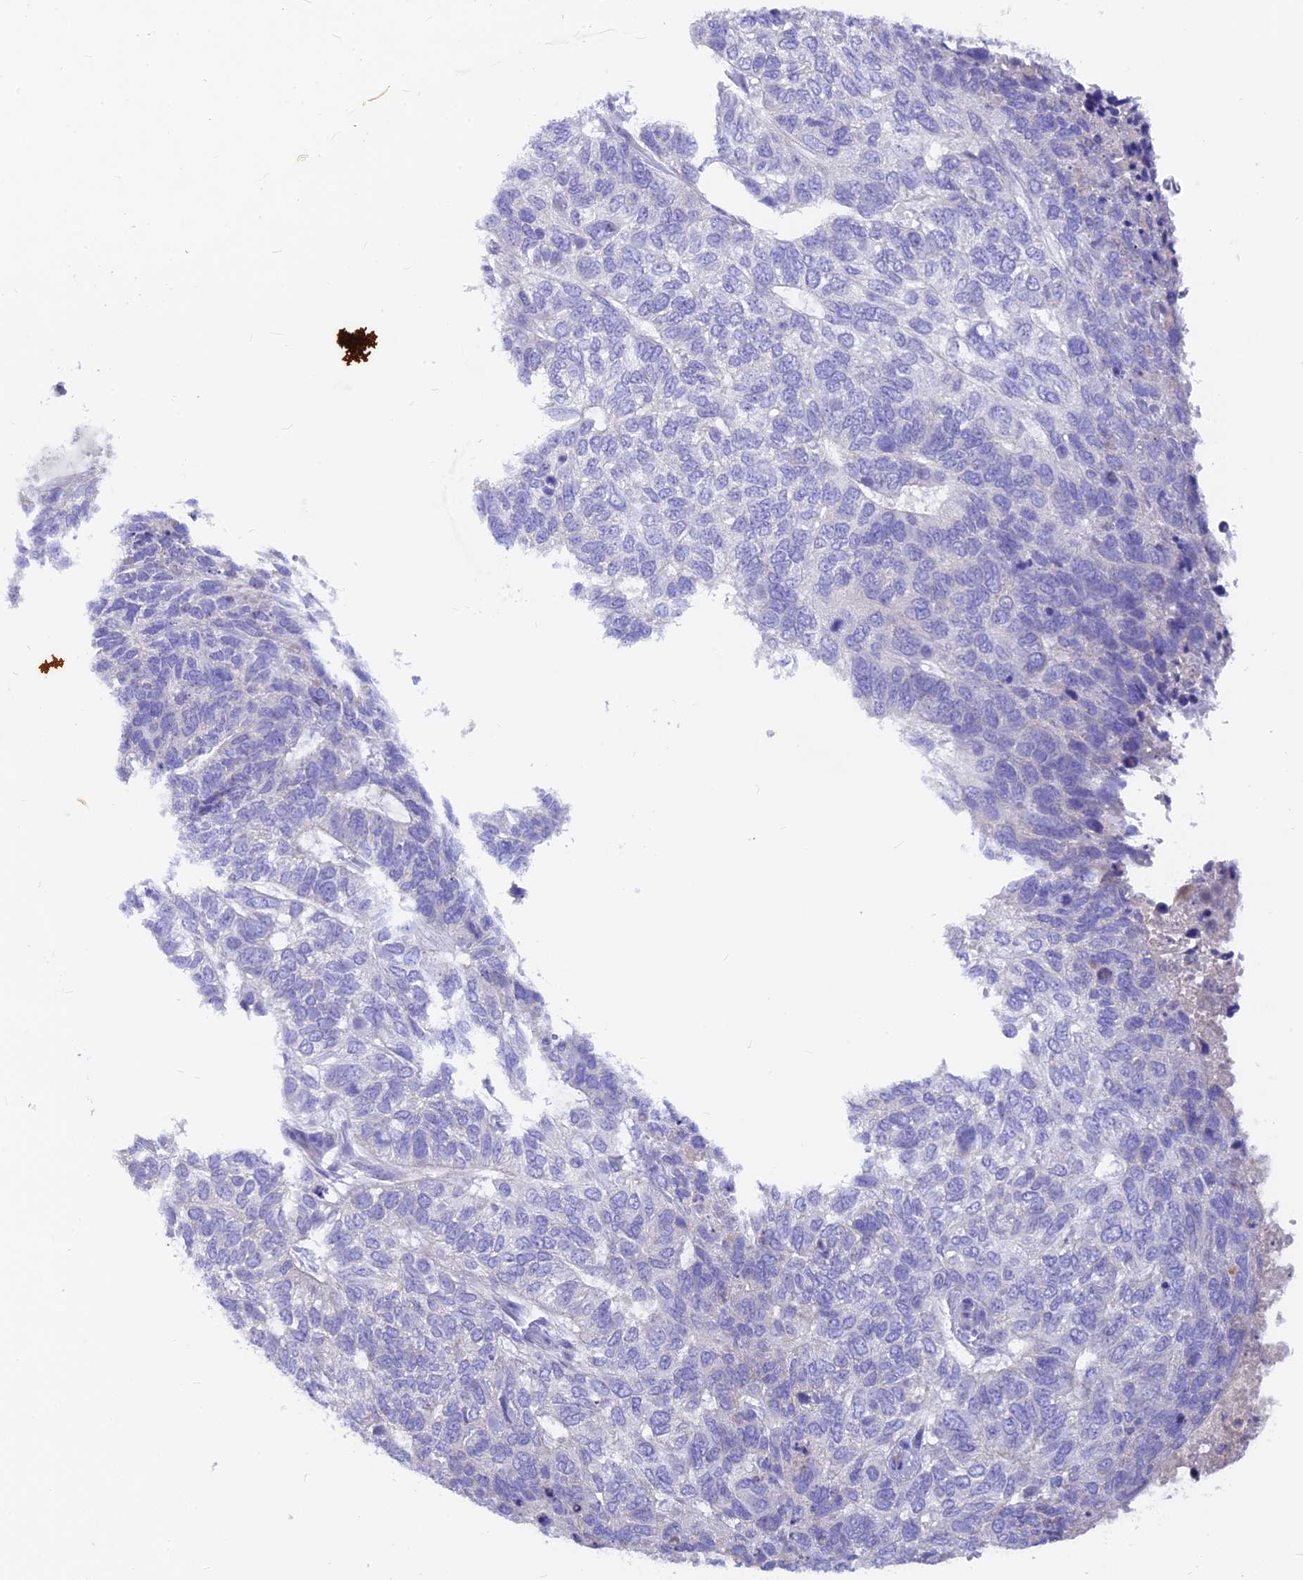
{"staining": {"intensity": "negative", "quantity": "none", "location": "none"}, "tissue": "skin cancer", "cell_type": "Tumor cells", "image_type": "cancer", "snomed": [{"axis": "morphology", "description": "Basal cell carcinoma"}, {"axis": "topography", "description": "Skin"}], "caption": "This is an immunohistochemistry (IHC) photomicrograph of skin cancer. There is no staining in tumor cells.", "gene": "PZP", "patient": {"sex": "female", "age": 65}}